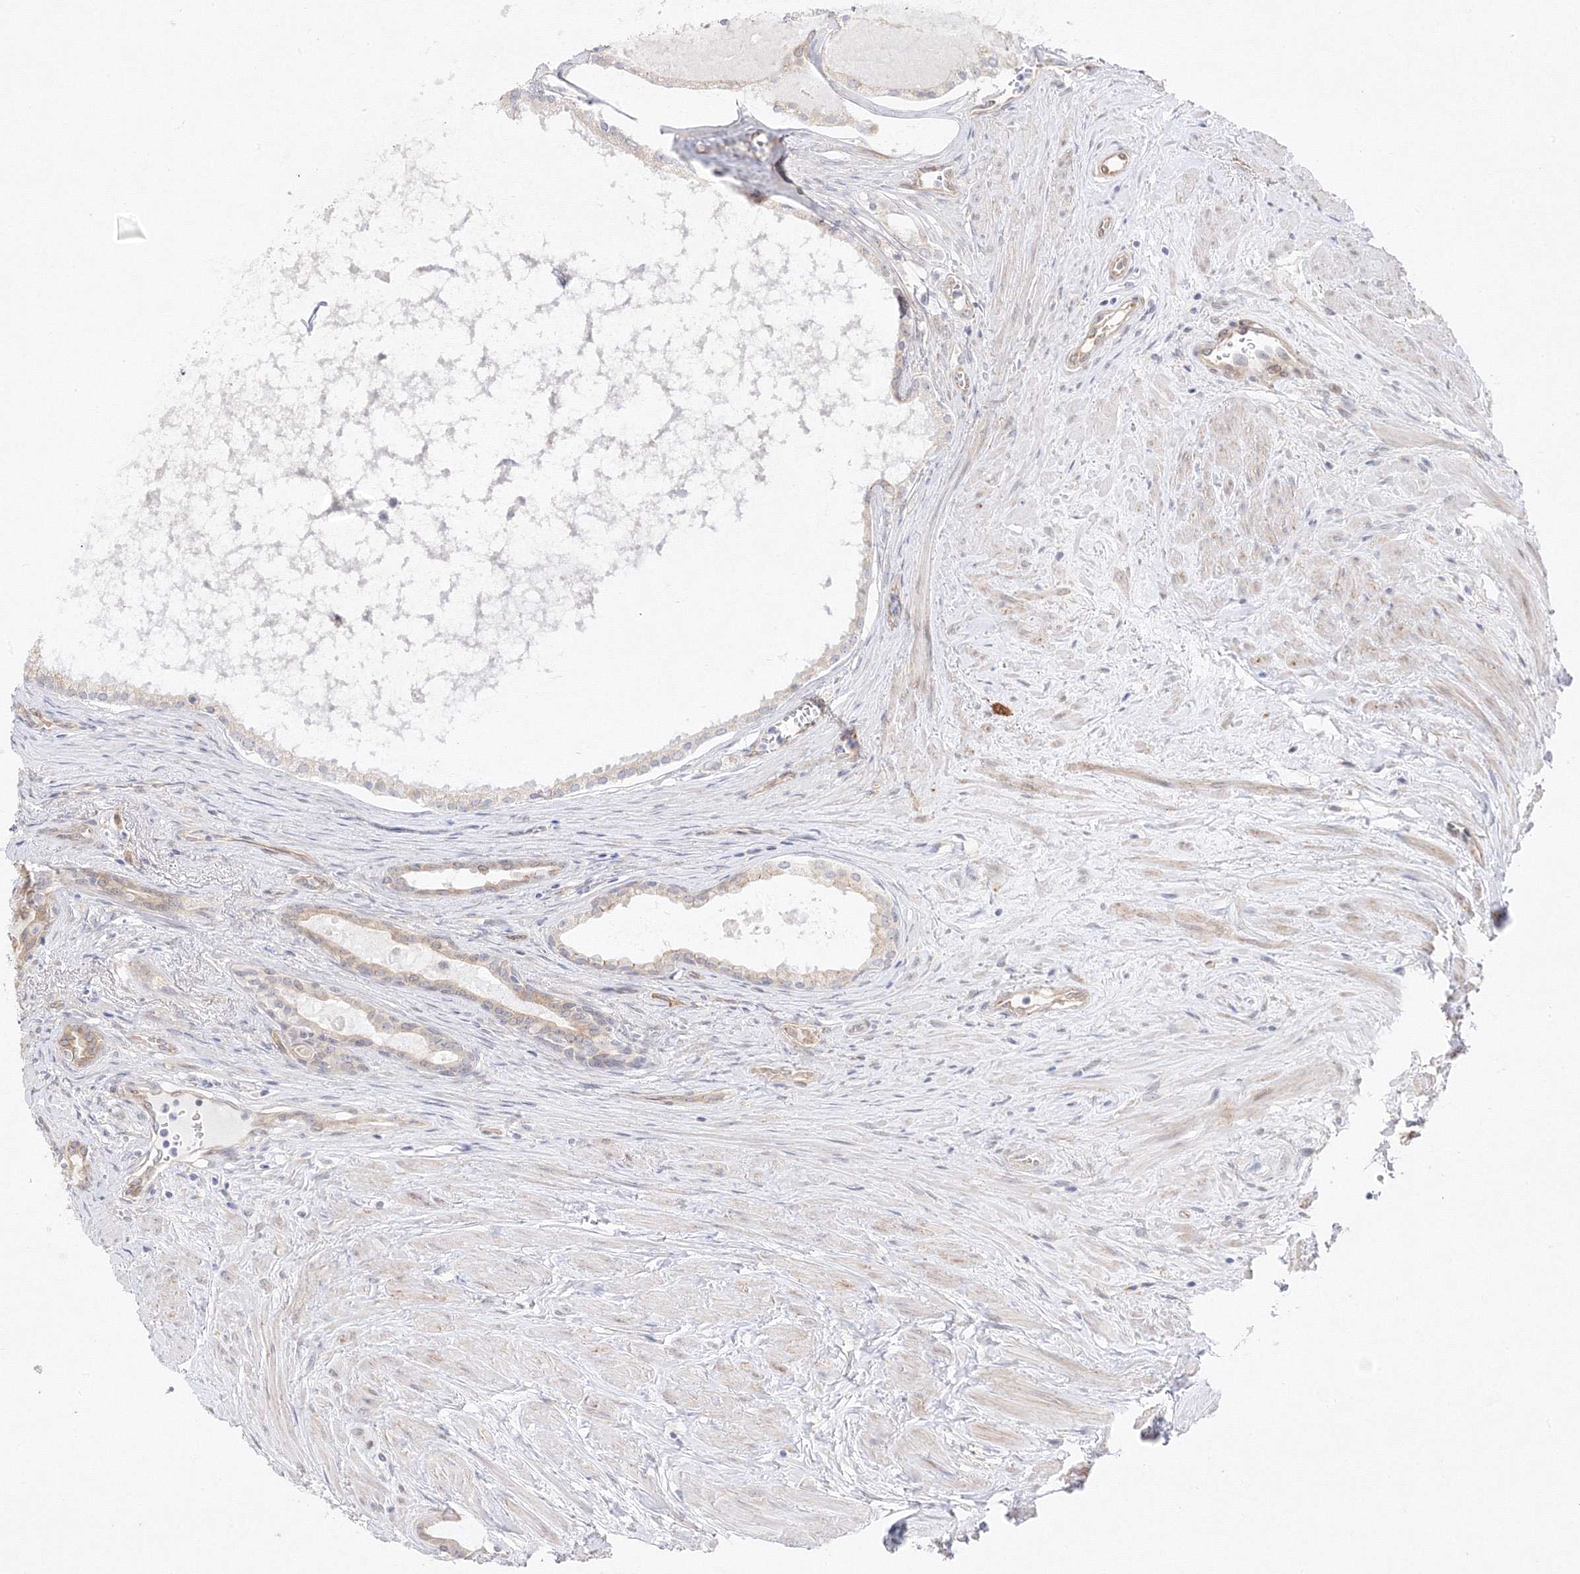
{"staining": {"intensity": "weak", "quantity": "25%-75%", "location": "cytoplasmic/membranous"}, "tissue": "prostate cancer", "cell_type": "Tumor cells", "image_type": "cancer", "snomed": [{"axis": "morphology", "description": "Adenocarcinoma, High grade"}, {"axis": "topography", "description": "Prostate"}], "caption": "A high-resolution micrograph shows immunohistochemistry staining of prostate cancer, which reveals weak cytoplasmic/membranous staining in about 25%-75% of tumor cells.", "gene": "C2CD2", "patient": {"sex": "male", "age": 68}}